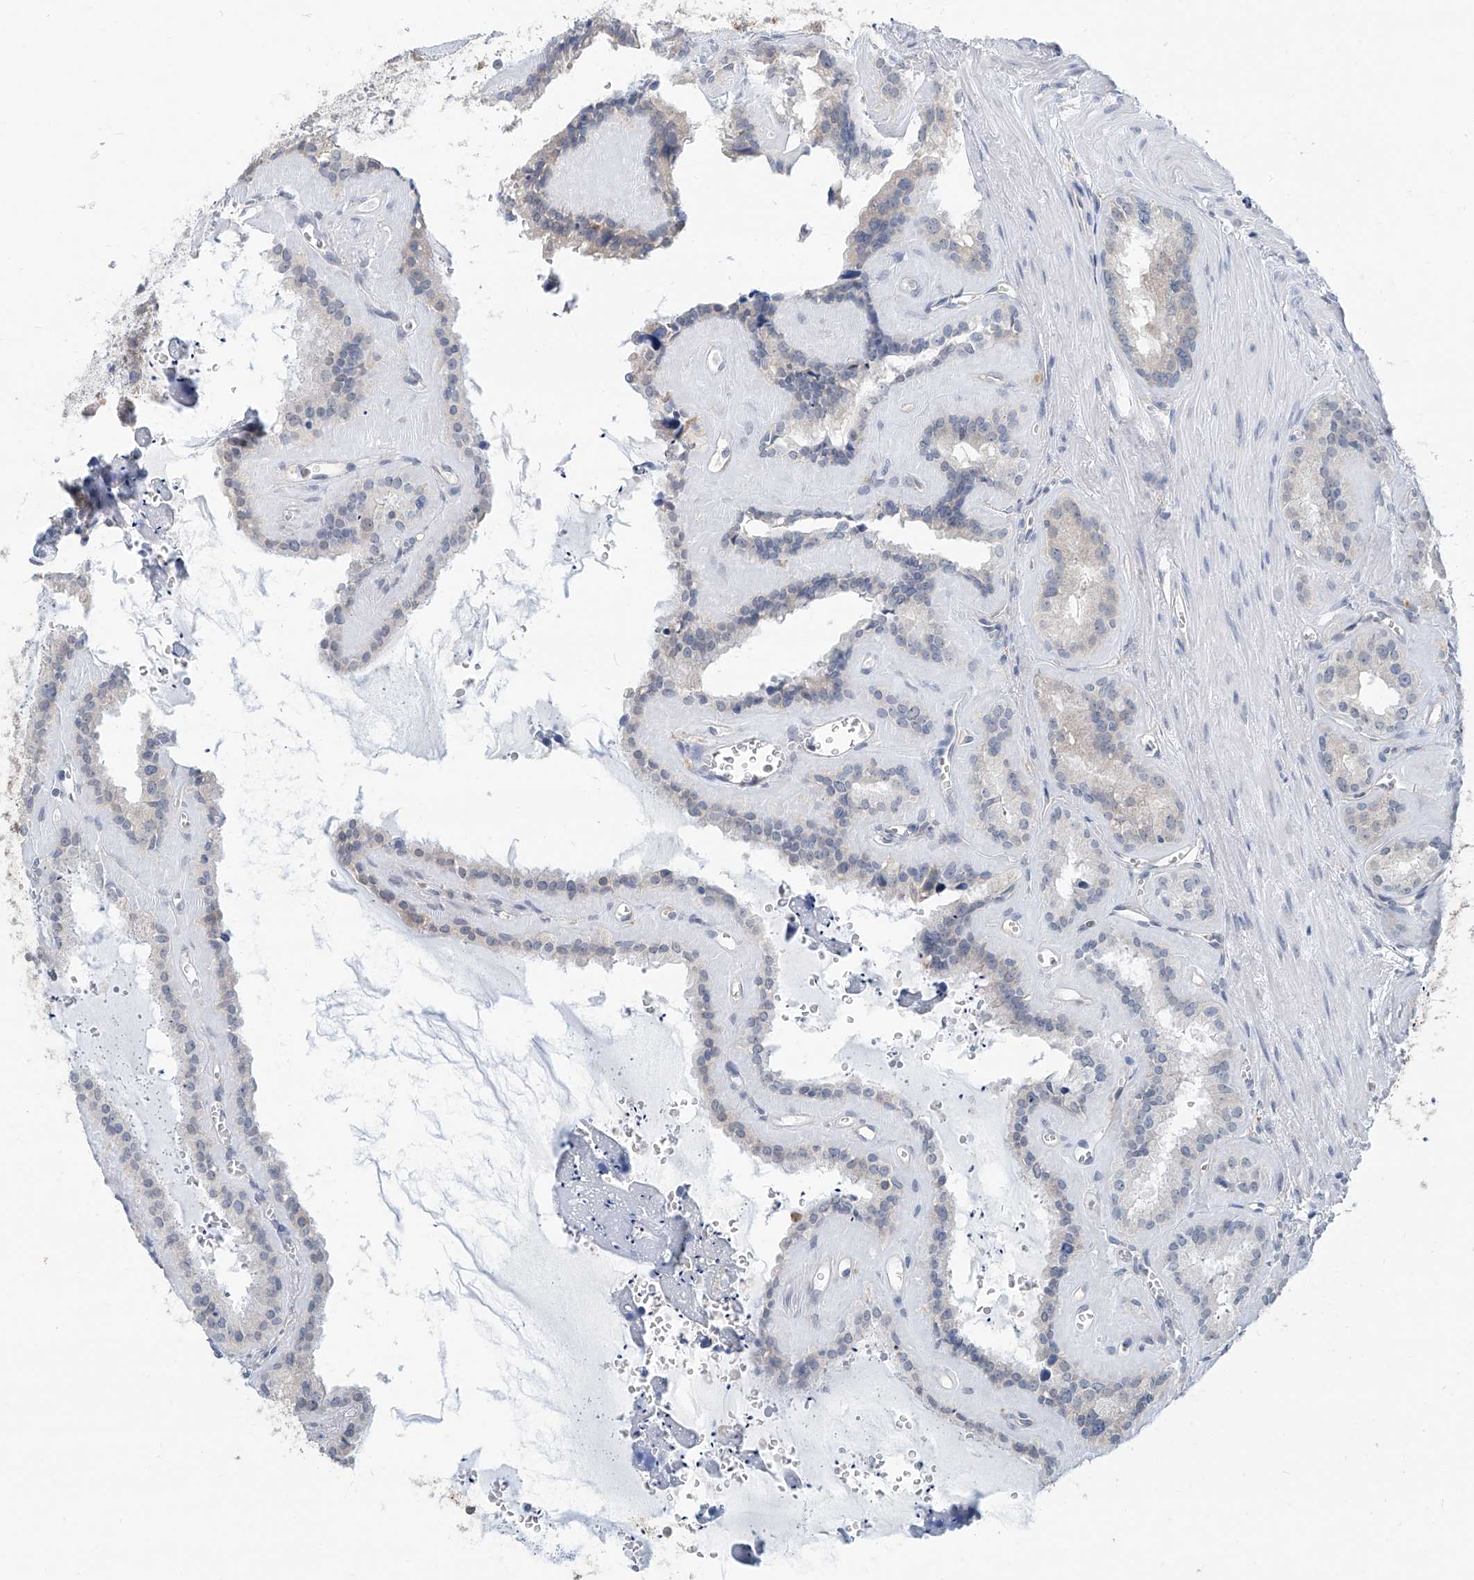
{"staining": {"intensity": "weak", "quantity": "<25%", "location": "cytoplasmic/membranous"}, "tissue": "seminal vesicle", "cell_type": "Glandular cells", "image_type": "normal", "snomed": [{"axis": "morphology", "description": "Normal tissue, NOS"}, {"axis": "topography", "description": "Prostate"}, {"axis": "topography", "description": "Seminal veicle"}], "caption": "Glandular cells are negative for brown protein staining in unremarkable seminal vesicle. The staining was performed using DAB (3,3'-diaminobenzidine) to visualize the protein expression in brown, while the nuclei were stained in blue with hematoxylin (Magnification: 20x).", "gene": "KCNK10", "patient": {"sex": "male", "age": 59}}